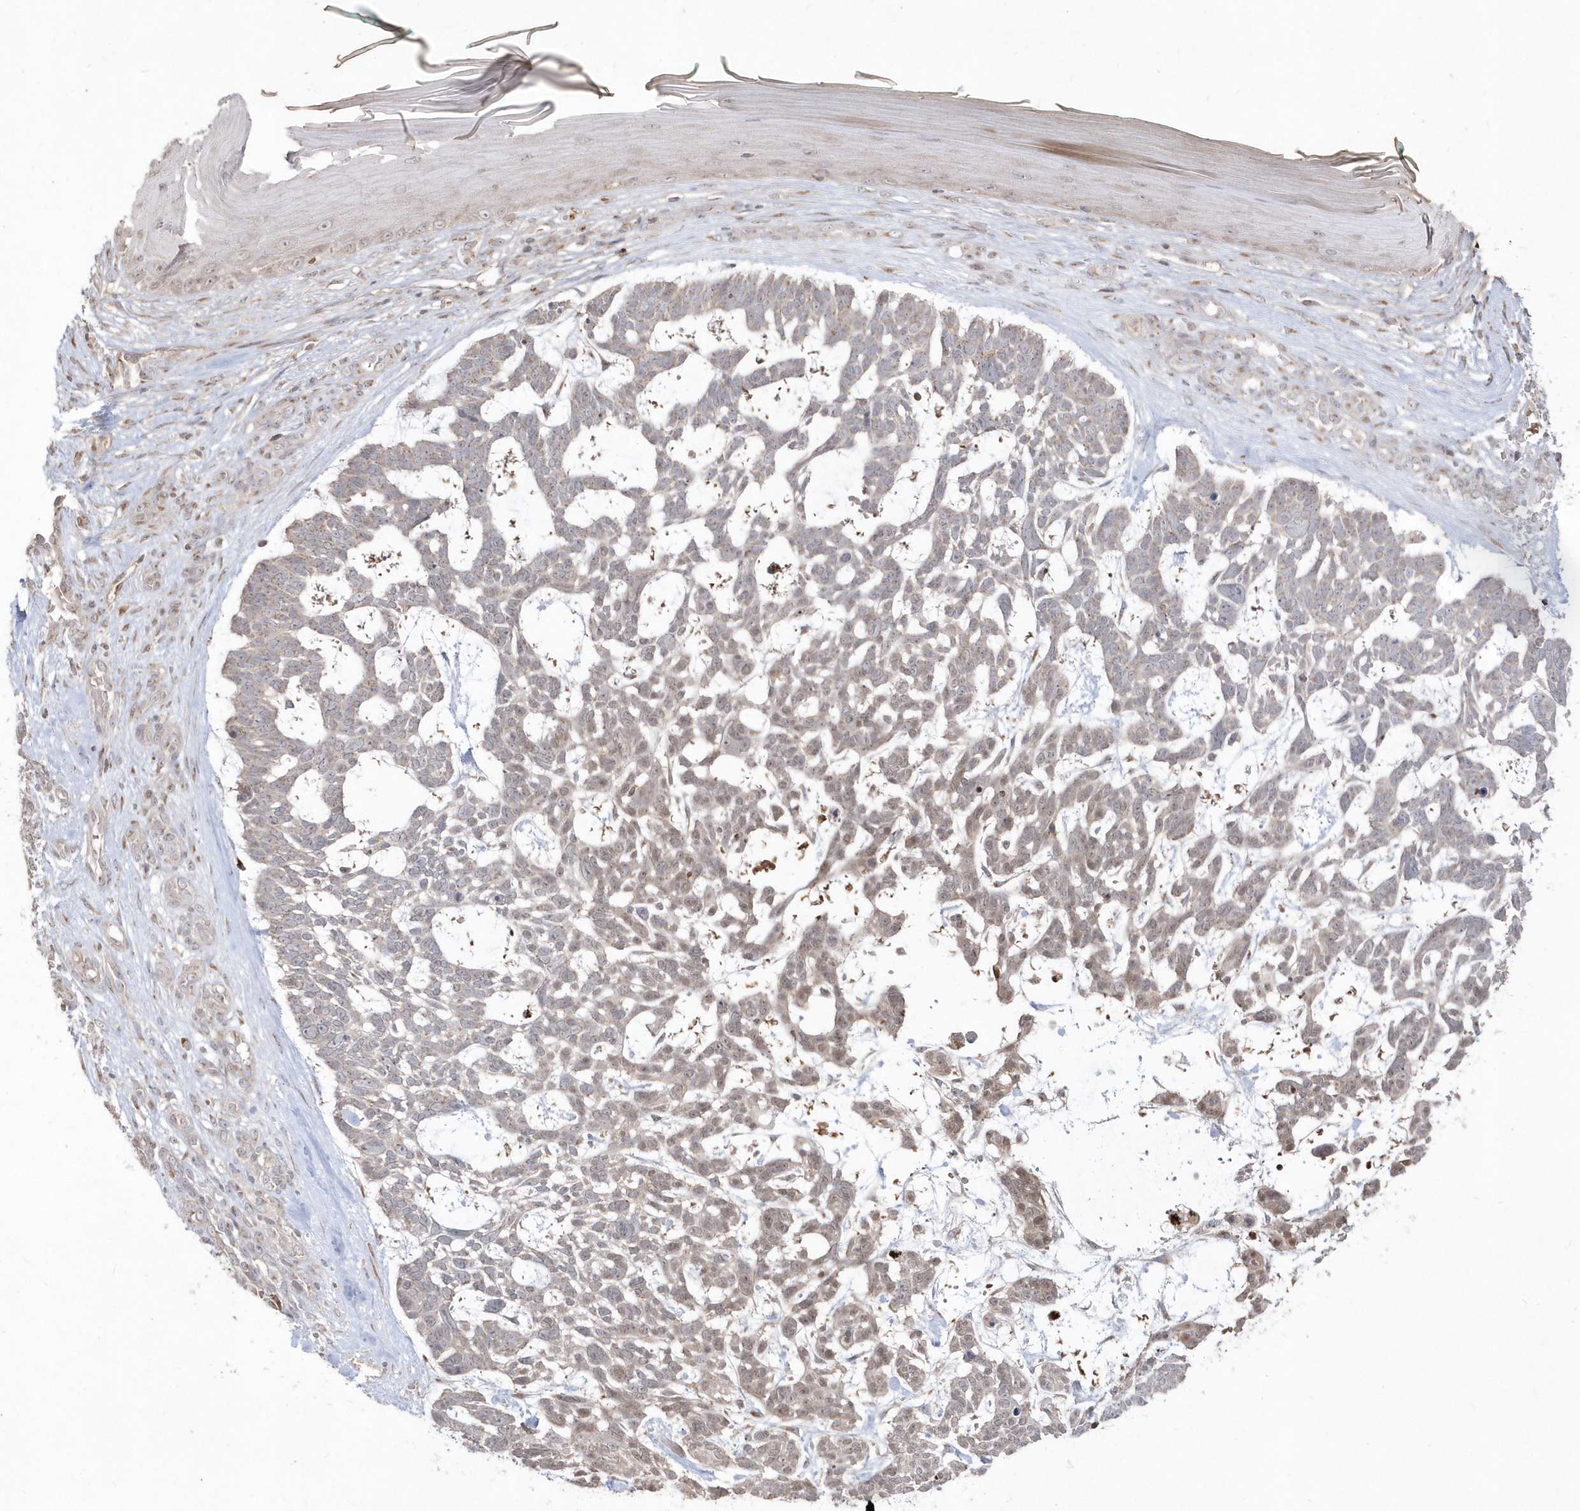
{"staining": {"intensity": "weak", "quantity": "<25%", "location": "cytoplasmic/membranous,nuclear"}, "tissue": "skin cancer", "cell_type": "Tumor cells", "image_type": "cancer", "snomed": [{"axis": "morphology", "description": "Basal cell carcinoma"}, {"axis": "topography", "description": "Skin"}], "caption": "Tumor cells show no significant protein expression in basal cell carcinoma (skin).", "gene": "GEMIN6", "patient": {"sex": "male", "age": 88}}